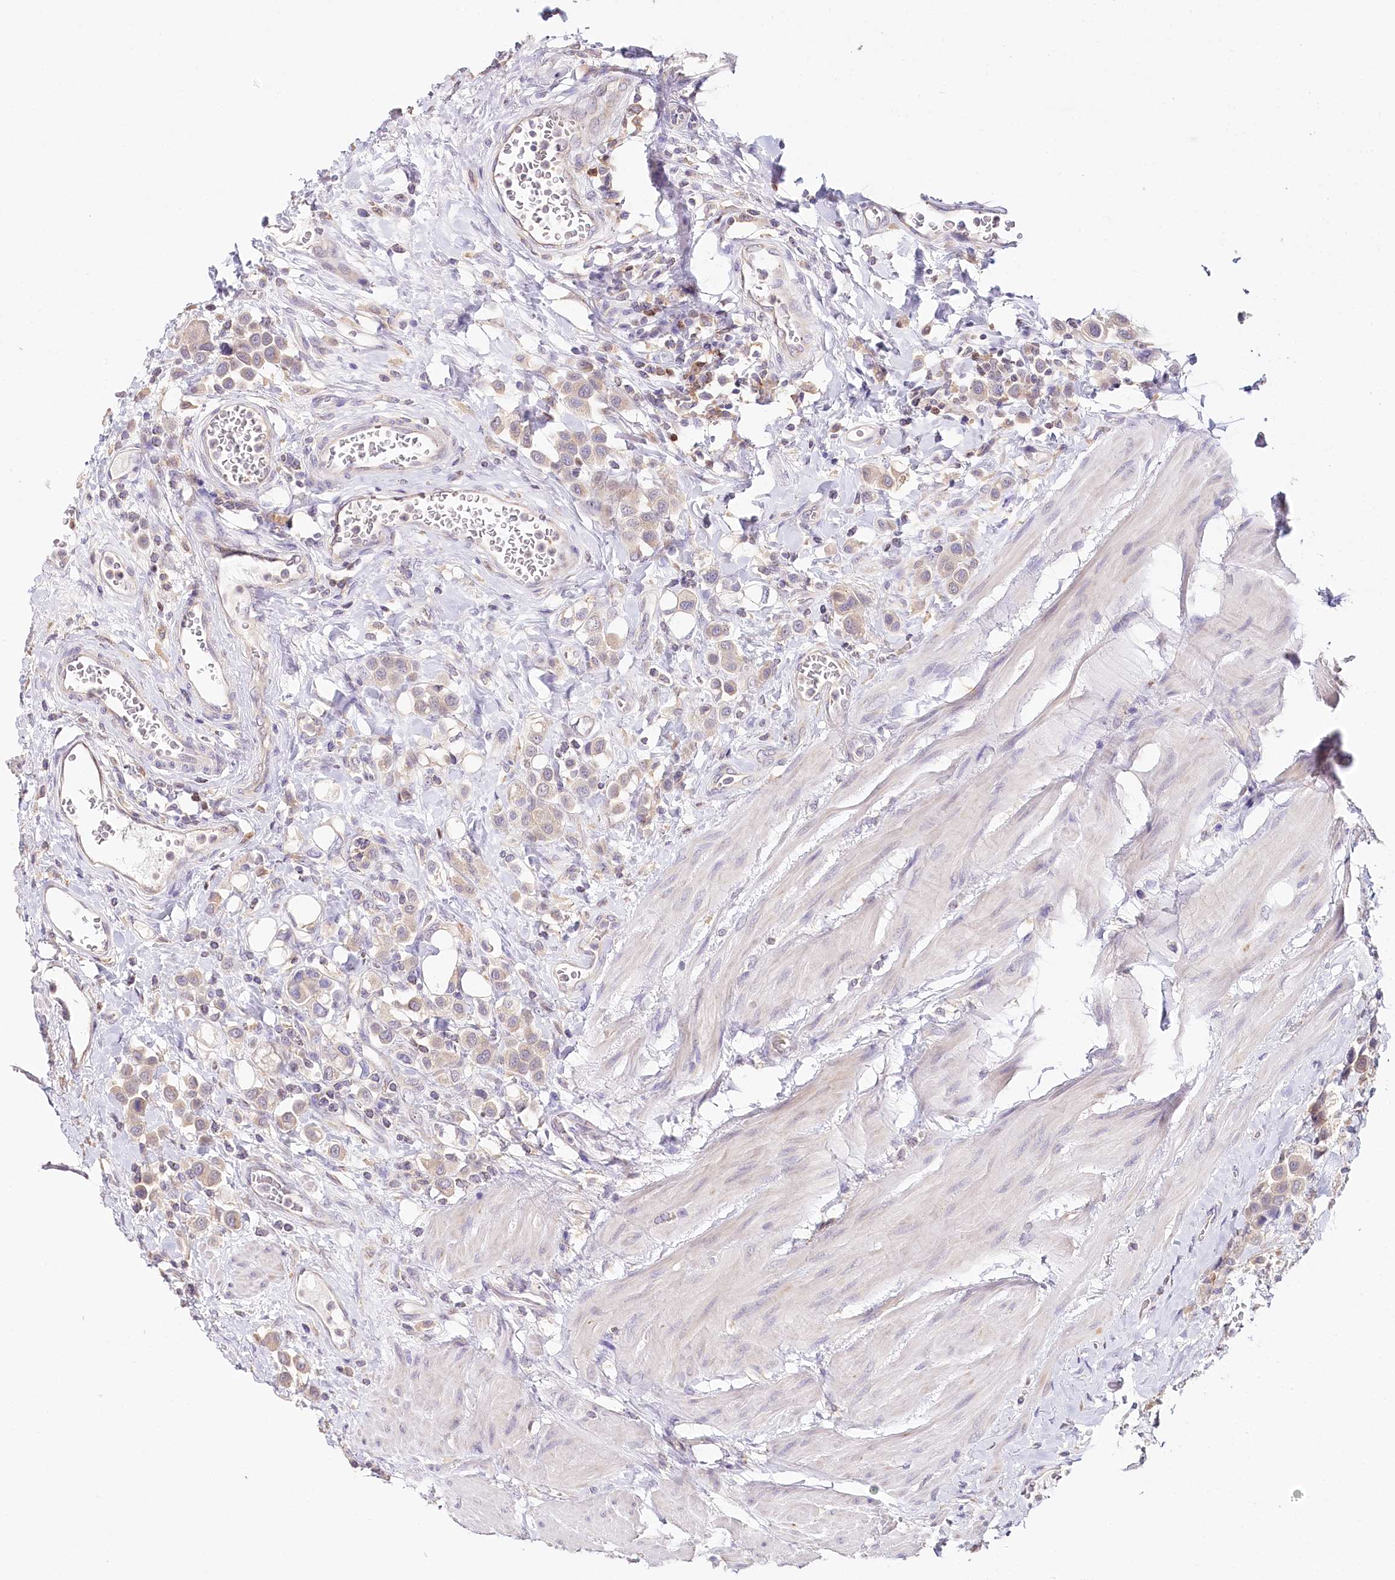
{"staining": {"intensity": "negative", "quantity": "none", "location": "none"}, "tissue": "urothelial cancer", "cell_type": "Tumor cells", "image_type": "cancer", "snomed": [{"axis": "morphology", "description": "Urothelial carcinoma, High grade"}, {"axis": "topography", "description": "Urinary bladder"}], "caption": "Urothelial cancer was stained to show a protein in brown. There is no significant expression in tumor cells.", "gene": "DAPK1", "patient": {"sex": "male", "age": 50}}